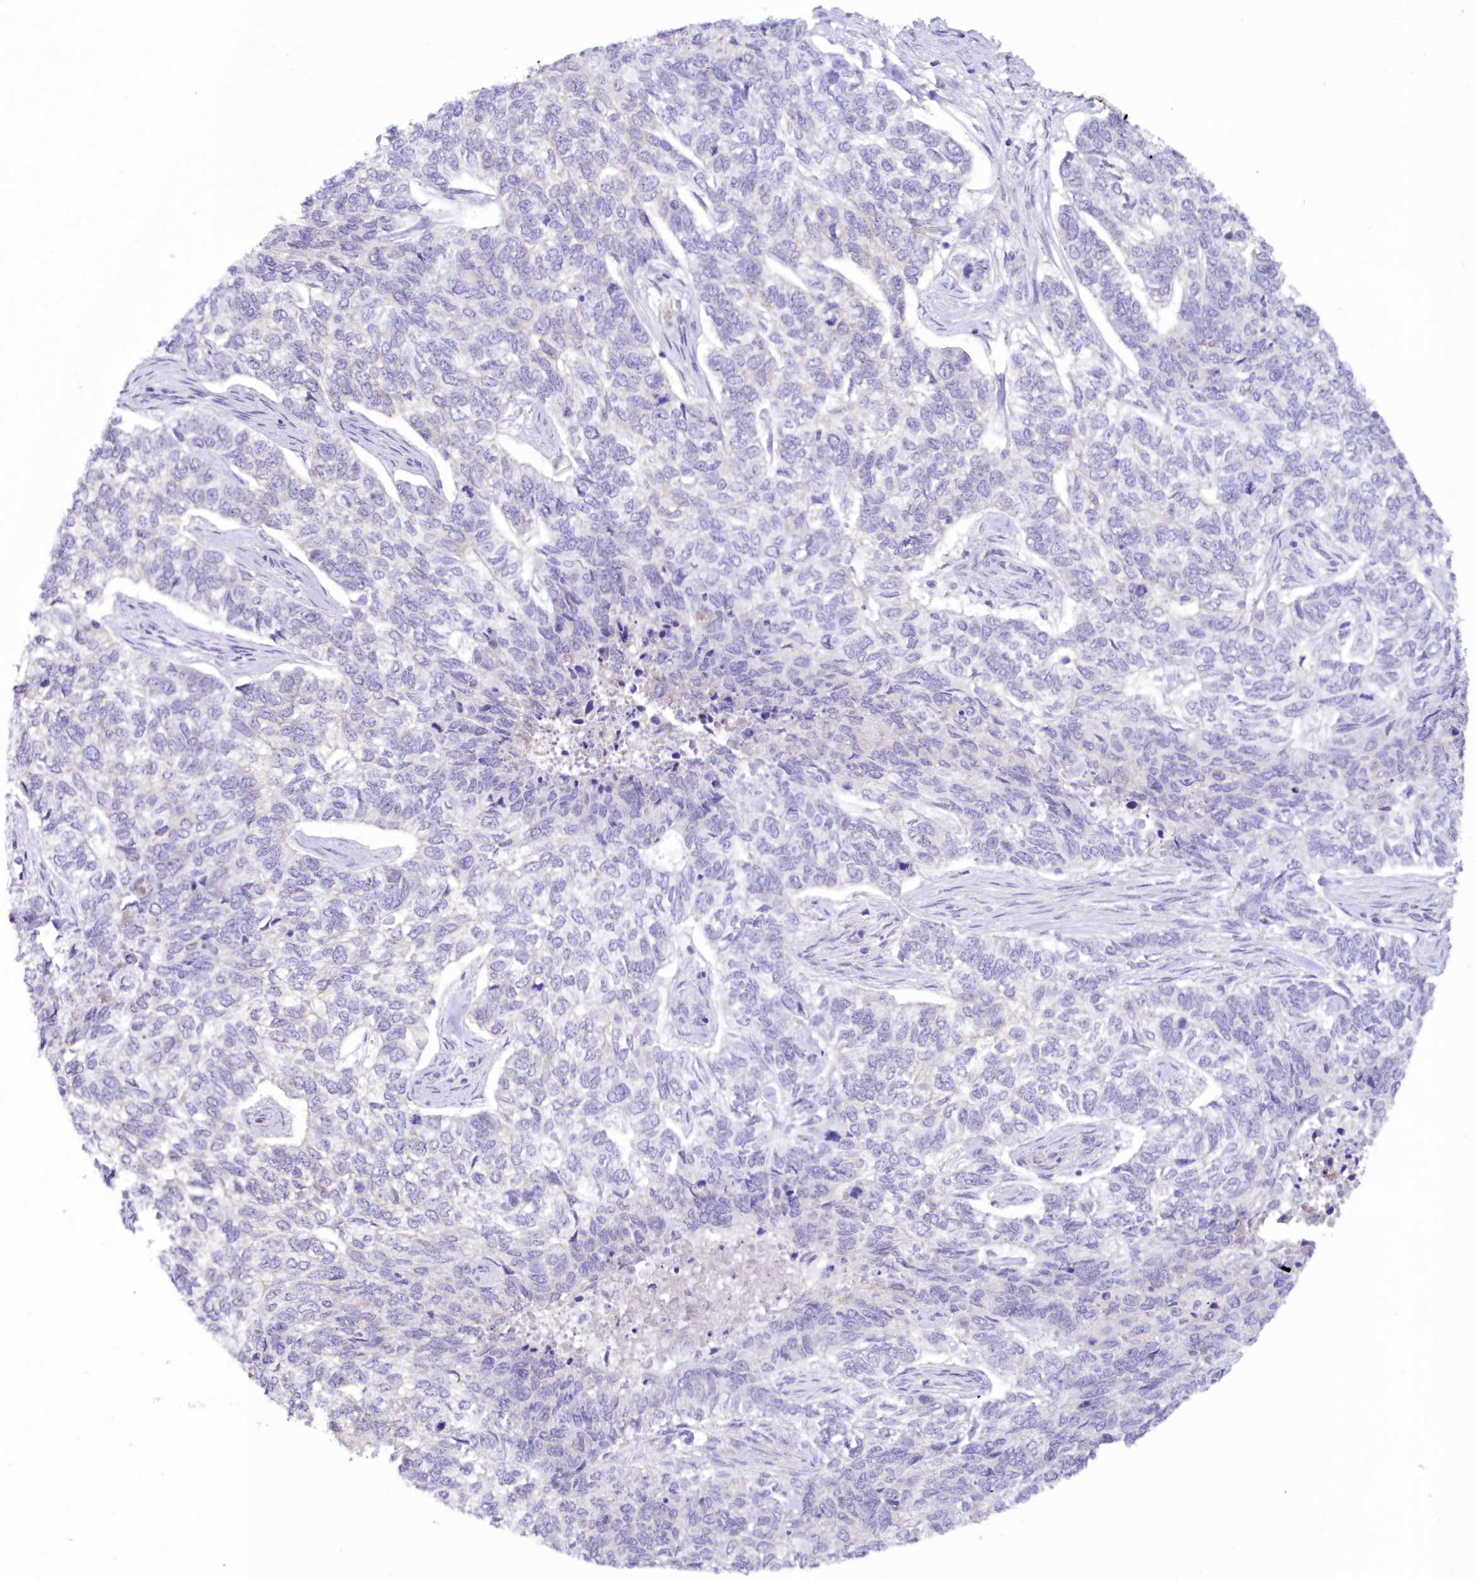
{"staining": {"intensity": "negative", "quantity": "none", "location": "none"}, "tissue": "skin cancer", "cell_type": "Tumor cells", "image_type": "cancer", "snomed": [{"axis": "morphology", "description": "Basal cell carcinoma"}, {"axis": "topography", "description": "Skin"}], "caption": "A micrograph of human skin cancer is negative for staining in tumor cells.", "gene": "SNED1", "patient": {"sex": "female", "age": 65}}